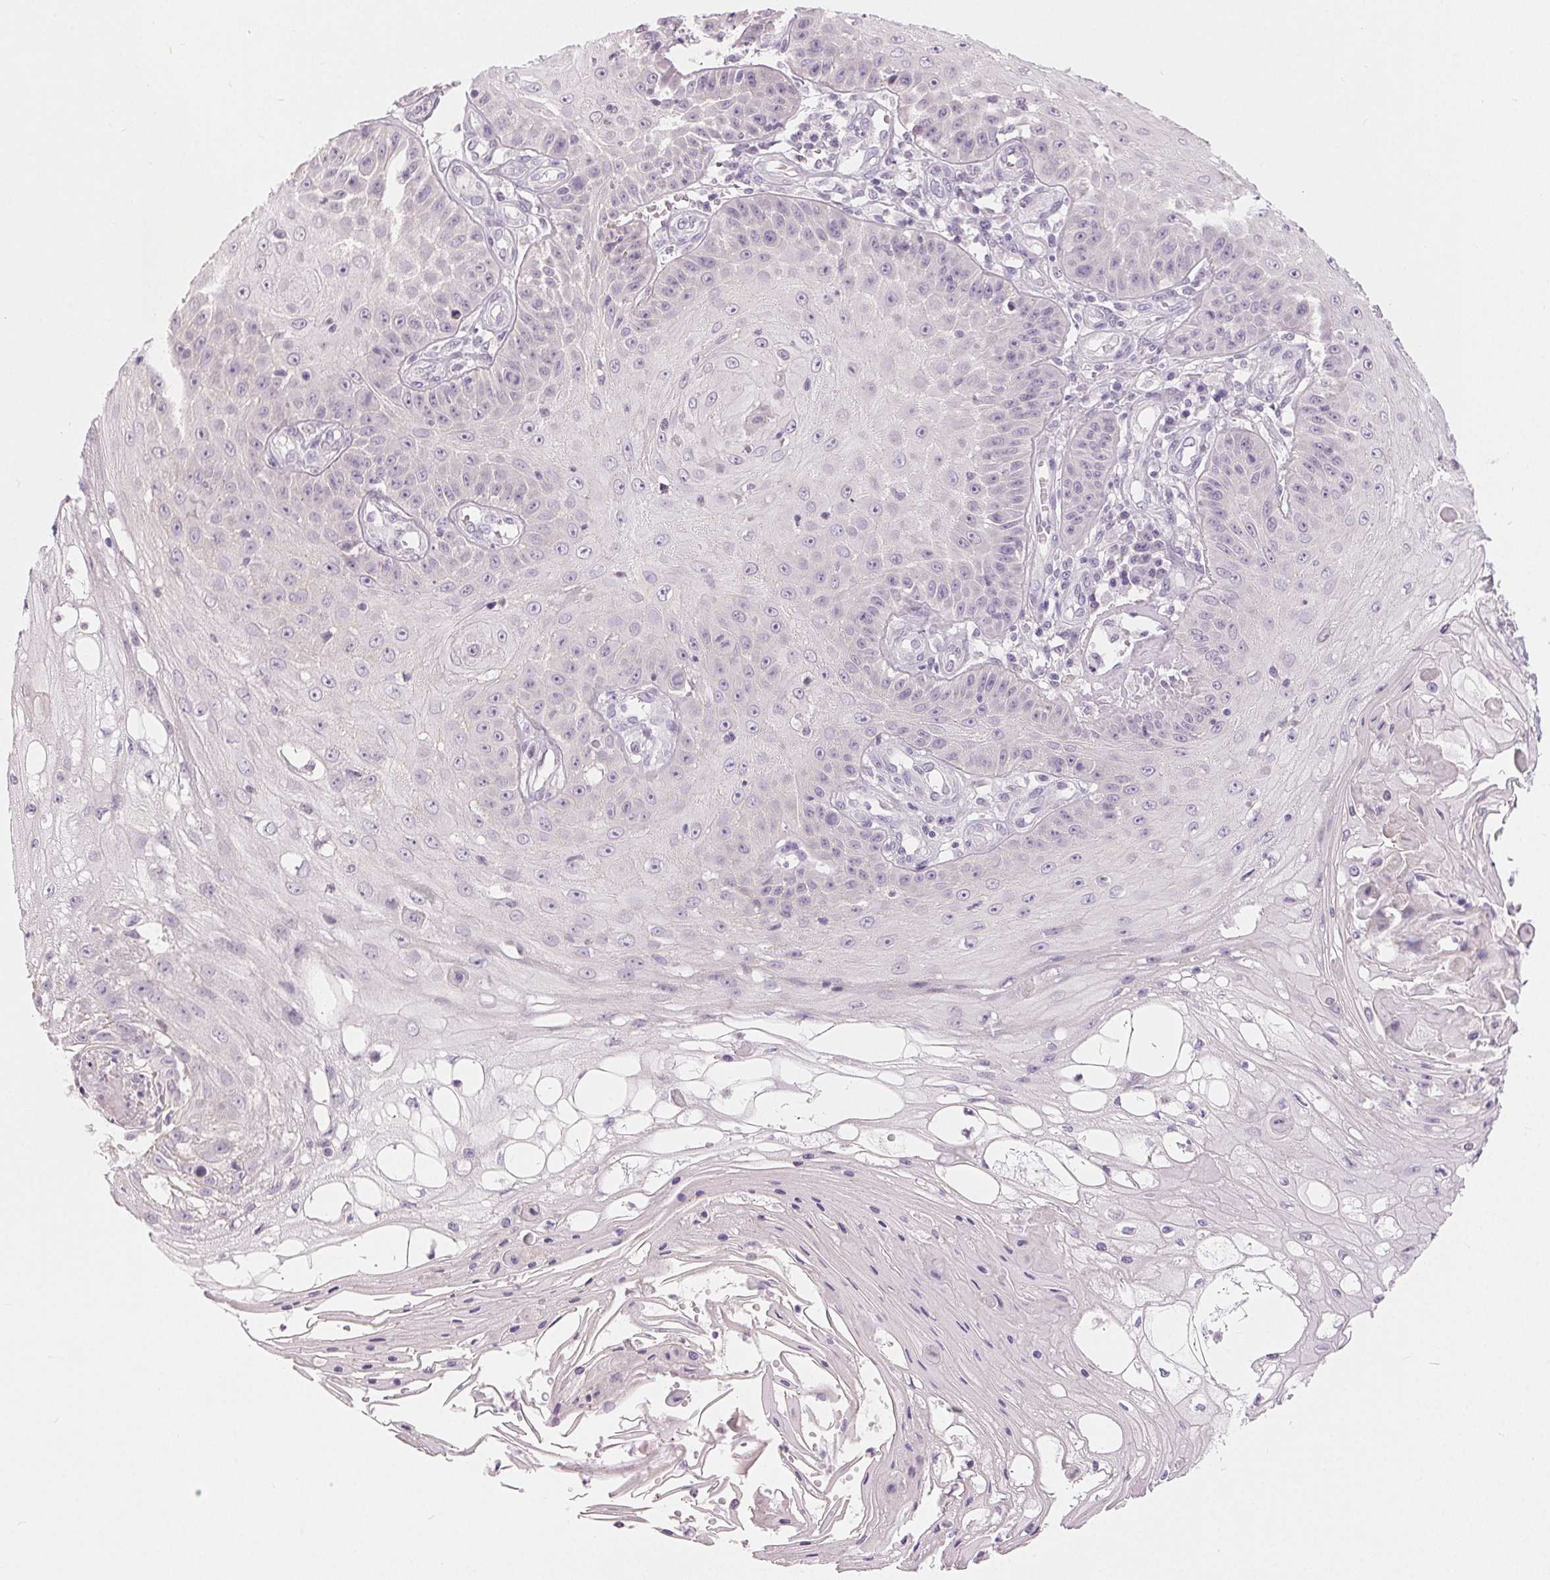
{"staining": {"intensity": "negative", "quantity": "none", "location": "none"}, "tissue": "skin cancer", "cell_type": "Tumor cells", "image_type": "cancer", "snomed": [{"axis": "morphology", "description": "Squamous cell carcinoma, NOS"}, {"axis": "topography", "description": "Skin"}], "caption": "Protein analysis of skin cancer (squamous cell carcinoma) shows no significant staining in tumor cells.", "gene": "SFTPD", "patient": {"sex": "male", "age": 70}}